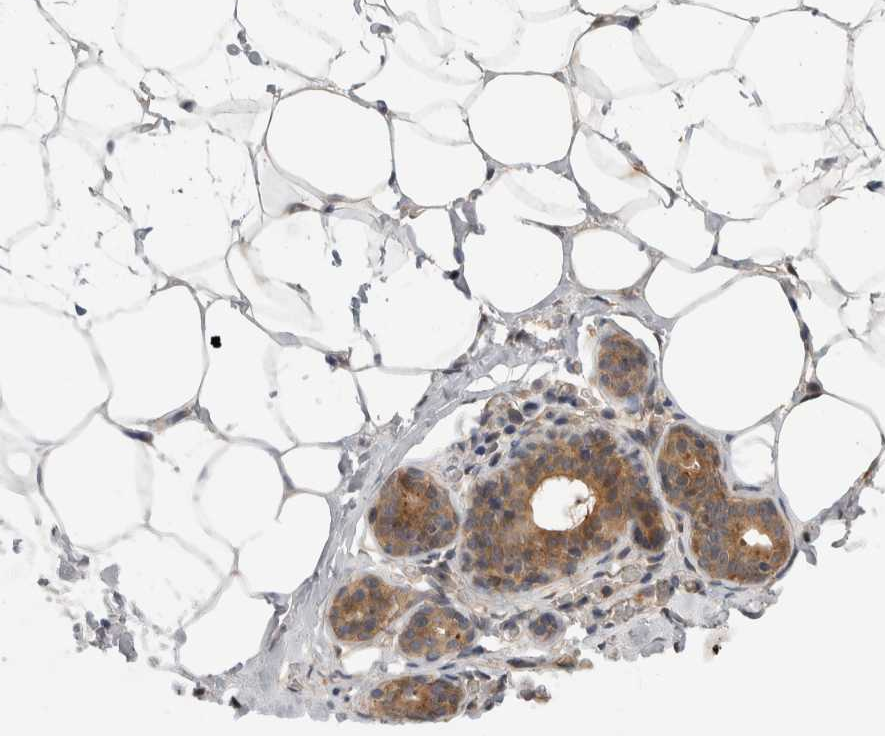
{"staining": {"intensity": "negative", "quantity": "none", "location": "none"}, "tissue": "adipose tissue", "cell_type": "Adipocytes", "image_type": "normal", "snomed": [{"axis": "morphology", "description": "Normal tissue, NOS"}, {"axis": "morphology", "description": "Fibrosis, NOS"}, {"axis": "topography", "description": "Breast"}, {"axis": "topography", "description": "Adipose tissue"}], "caption": "Protein analysis of unremarkable adipose tissue reveals no significant expression in adipocytes. The staining was performed using DAB (3,3'-diaminobenzidine) to visualize the protein expression in brown, while the nuclei were stained in blue with hematoxylin (Magnification: 20x).", "gene": "PGM1", "patient": {"sex": "female", "age": 39}}